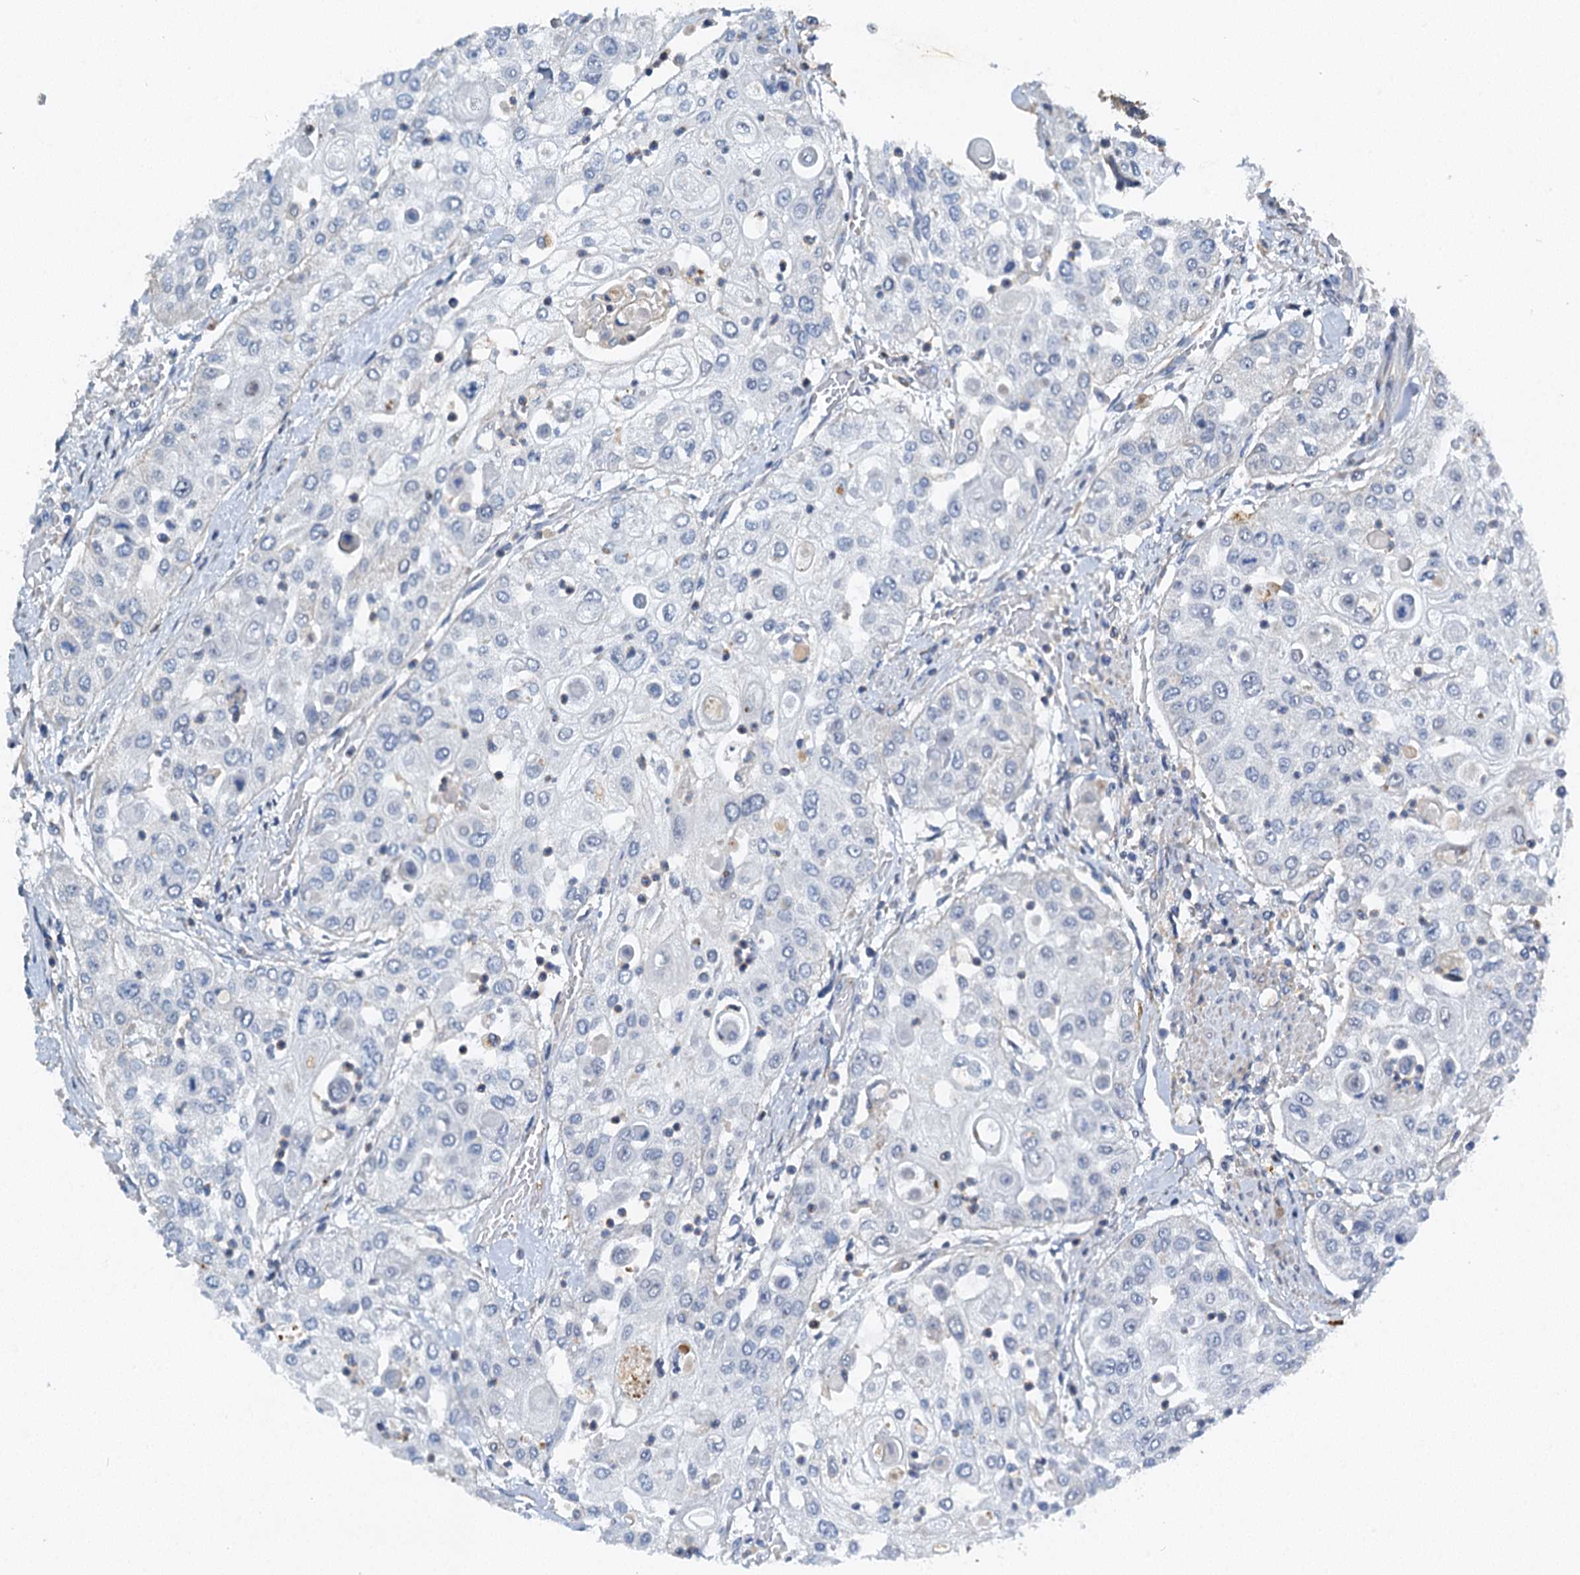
{"staining": {"intensity": "negative", "quantity": "none", "location": "none"}, "tissue": "urothelial cancer", "cell_type": "Tumor cells", "image_type": "cancer", "snomed": [{"axis": "morphology", "description": "Urothelial carcinoma, High grade"}, {"axis": "topography", "description": "Urinary bladder"}], "caption": "Protein analysis of urothelial carcinoma (high-grade) demonstrates no significant positivity in tumor cells.", "gene": "ZNF606", "patient": {"sex": "female", "age": 79}}